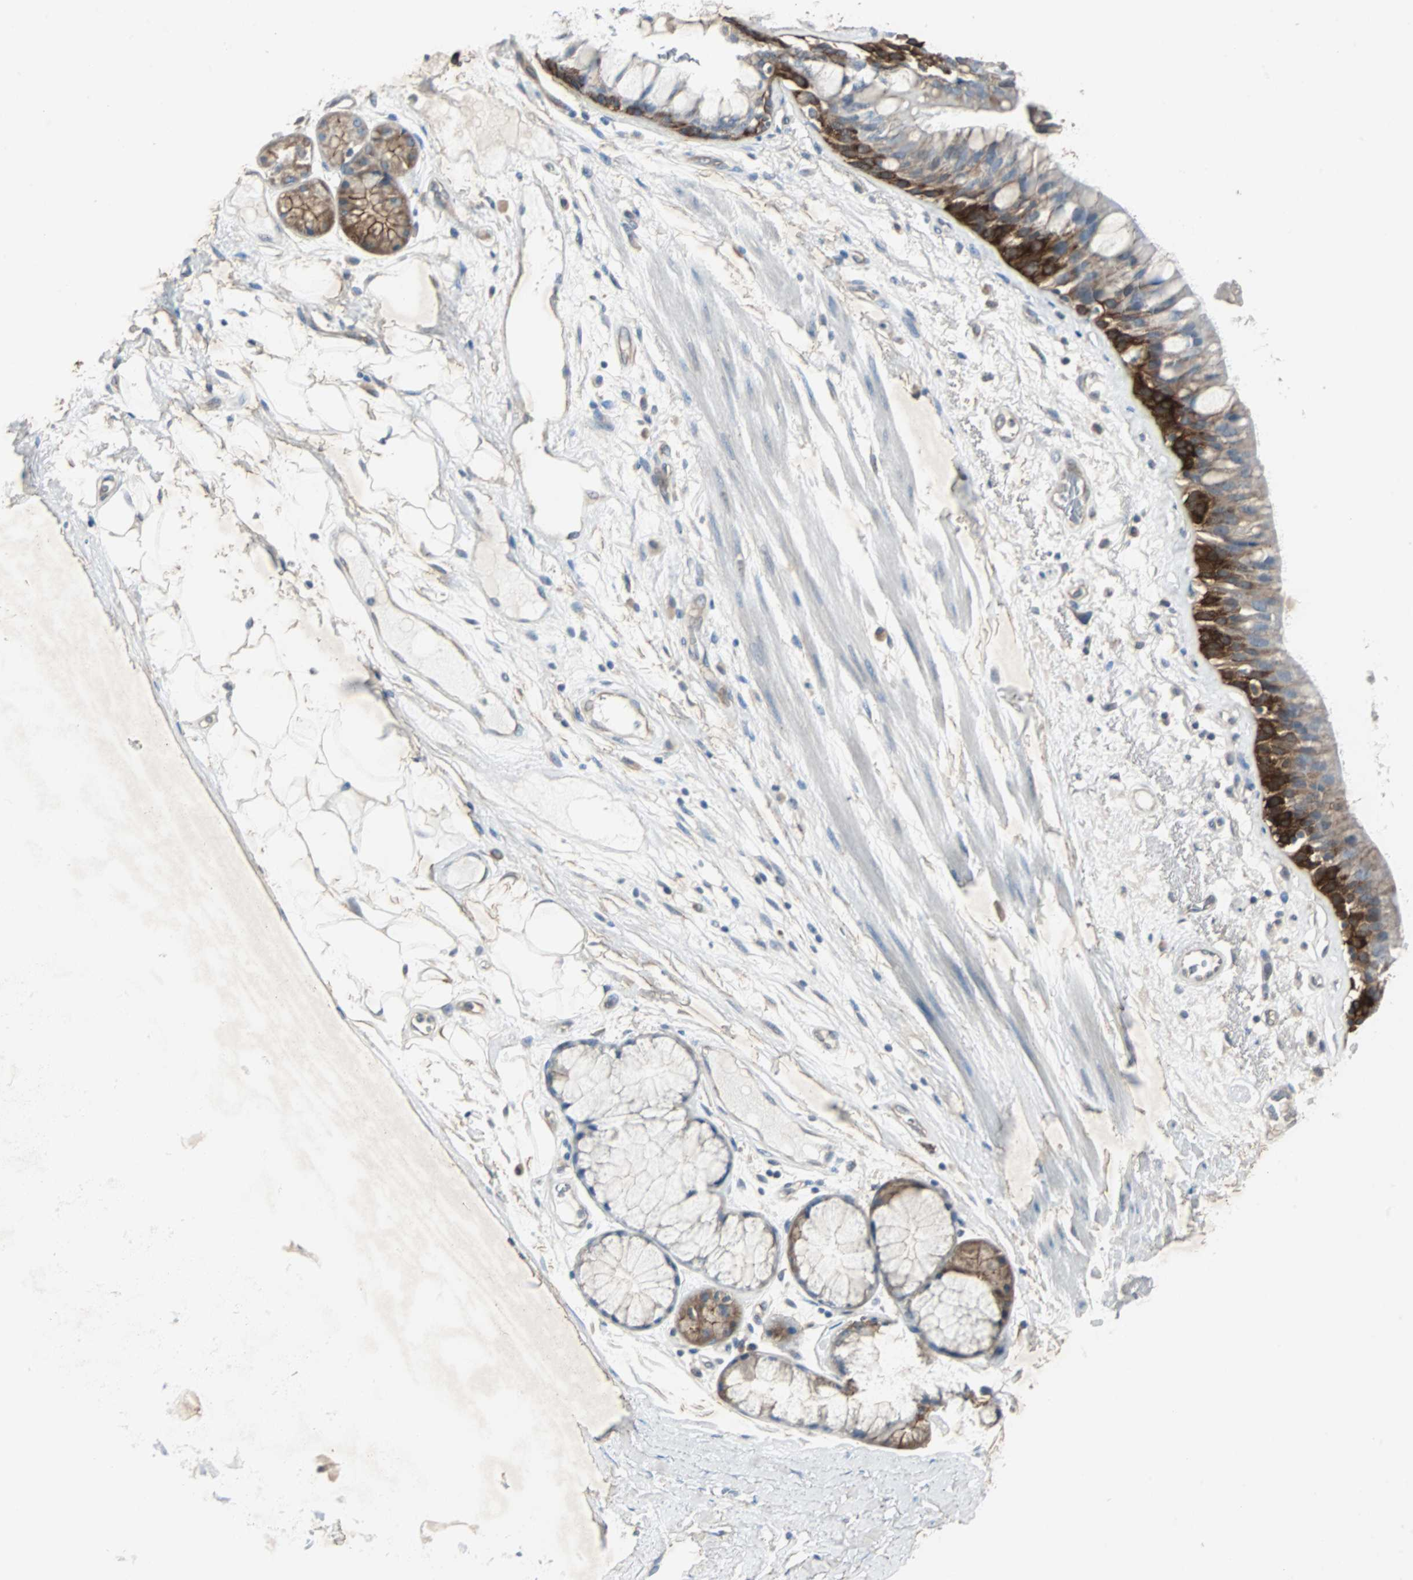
{"staining": {"intensity": "strong", "quantity": "25%-75%", "location": "cytoplasmic/membranous"}, "tissue": "bronchus", "cell_type": "Respiratory epithelial cells", "image_type": "normal", "snomed": [{"axis": "morphology", "description": "Normal tissue, NOS"}, {"axis": "topography", "description": "Bronchus"}], "caption": "Brown immunohistochemical staining in benign bronchus reveals strong cytoplasmic/membranous expression in about 25%-75% of respiratory epithelial cells. (DAB (3,3'-diaminobenzidine) = brown stain, brightfield microscopy at high magnification).", "gene": "CMC2", "patient": {"sex": "male", "age": 66}}